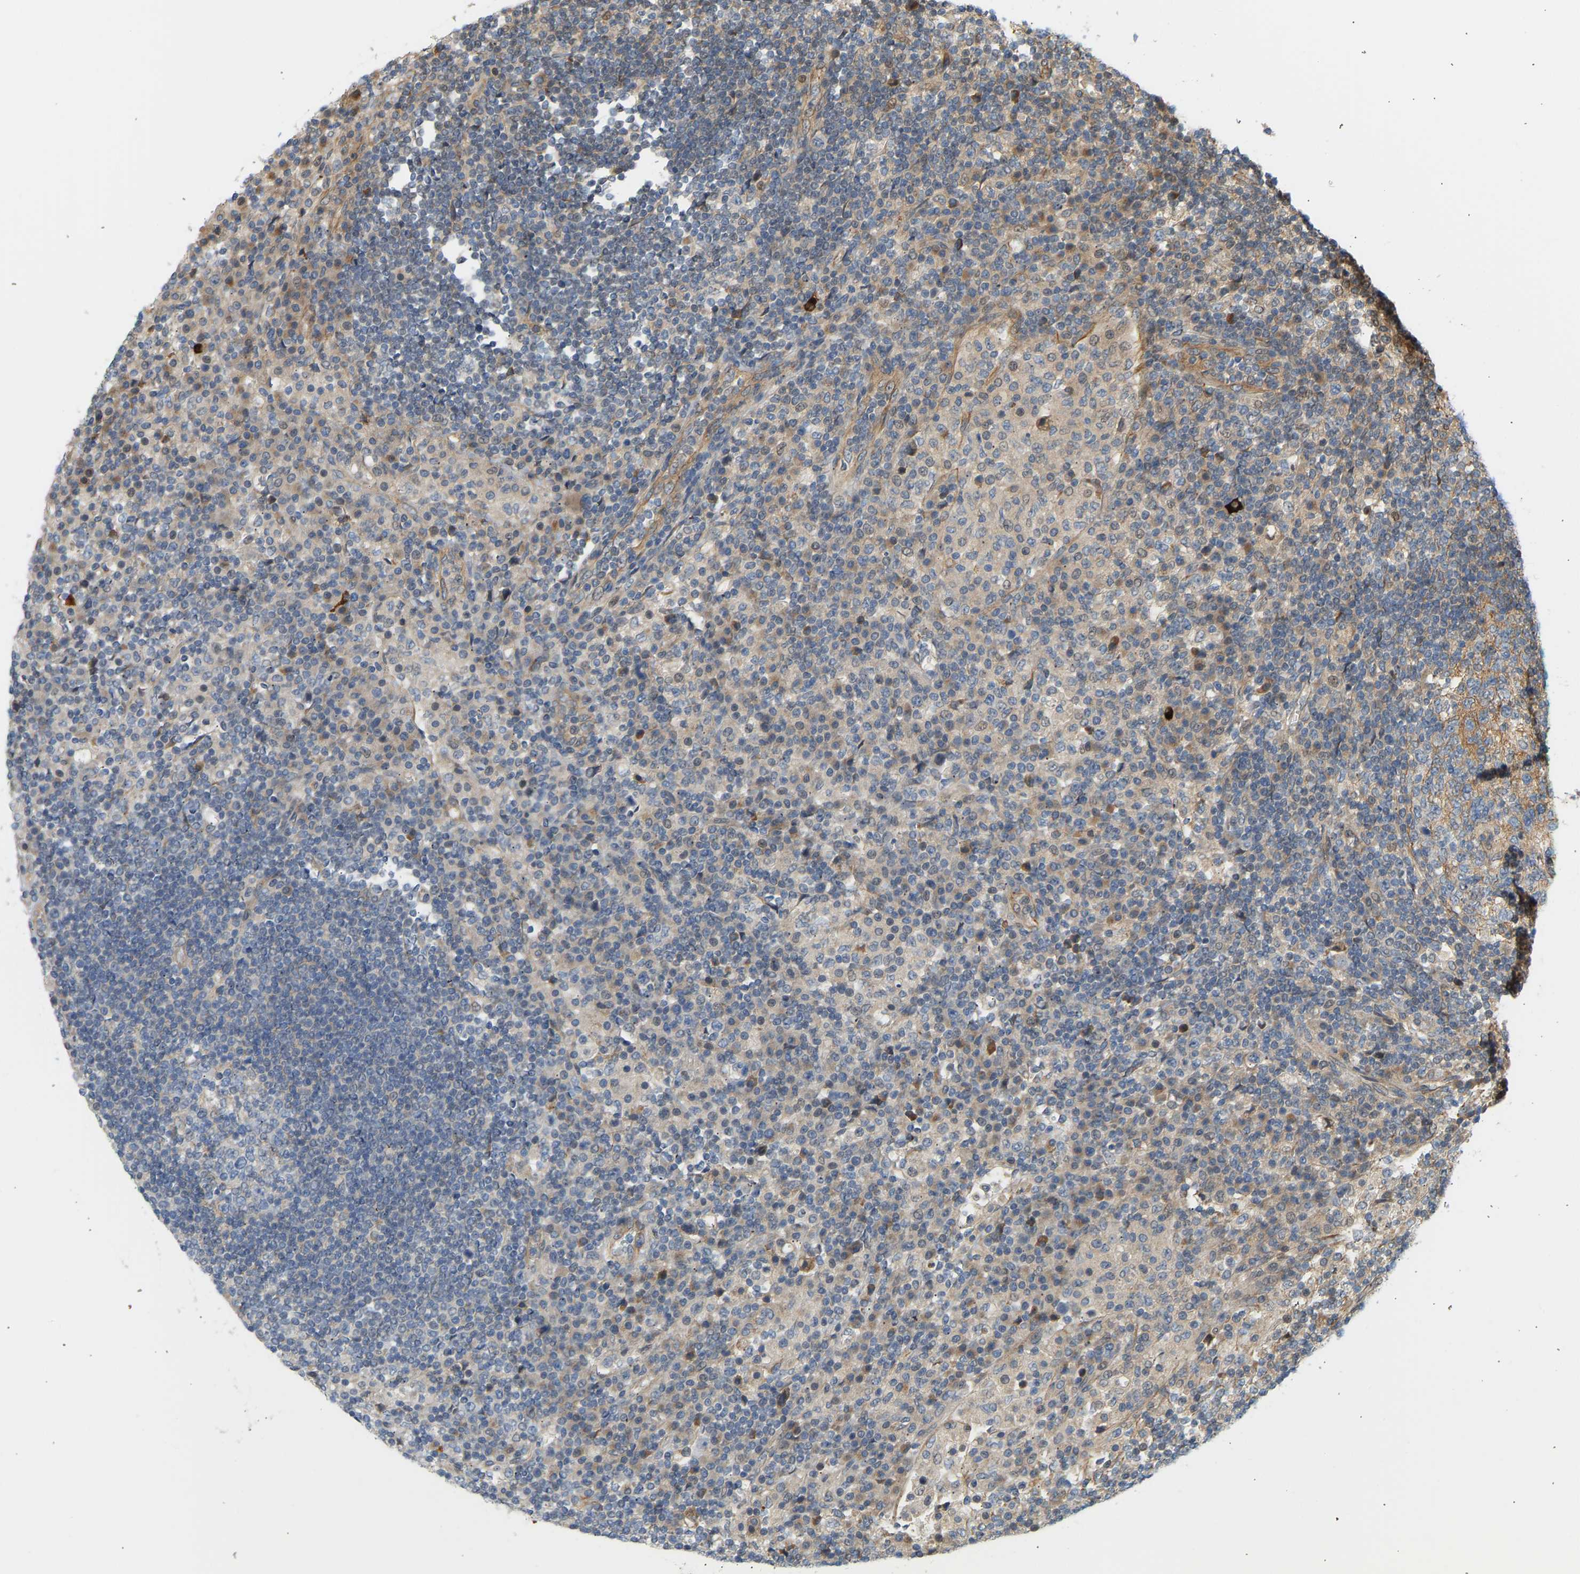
{"staining": {"intensity": "weak", "quantity": "25%-75%", "location": "cytoplasmic/membranous"}, "tissue": "lymph node", "cell_type": "Germinal center cells", "image_type": "normal", "snomed": [{"axis": "morphology", "description": "Normal tissue, NOS"}, {"axis": "topography", "description": "Lymph node"}], "caption": "Unremarkable lymph node was stained to show a protein in brown. There is low levels of weak cytoplasmic/membranous staining in about 25%-75% of germinal center cells.", "gene": "CEP57", "patient": {"sex": "female", "age": 53}}